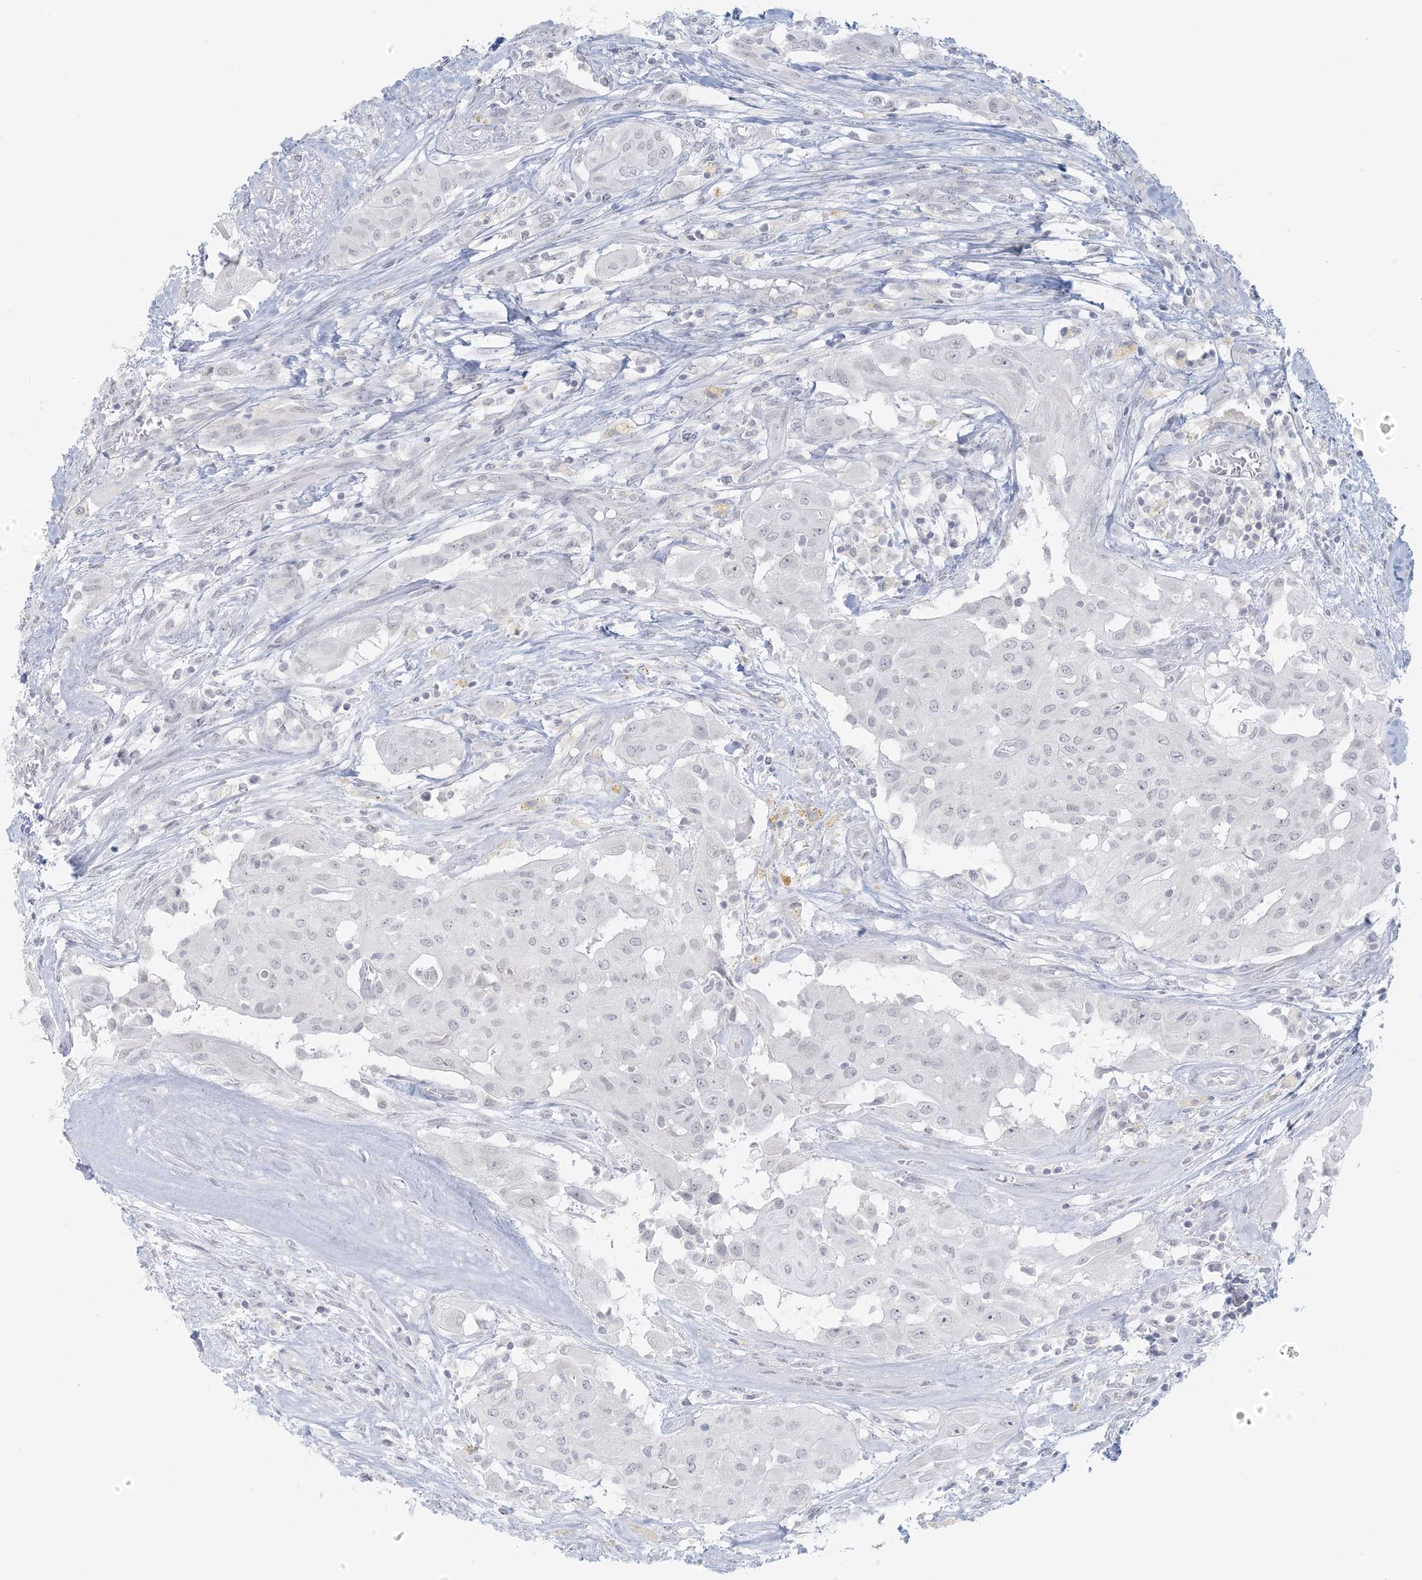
{"staining": {"intensity": "negative", "quantity": "none", "location": "none"}, "tissue": "thyroid cancer", "cell_type": "Tumor cells", "image_type": "cancer", "snomed": [{"axis": "morphology", "description": "Papillary adenocarcinoma, NOS"}, {"axis": "topography", "description": "Thyroid gland"}], "caption": "Immunohistochemistry of human thyroid cancer (papillary adenocarcinoma) displays no staining in tumor cells. (DAB (3,3'-diaminobenzidine) immunohistochemistry (IHC) with hematoxylin counter stain).", "gene": "LIPT1", "patient": {"sex": "female", "age": 59}}